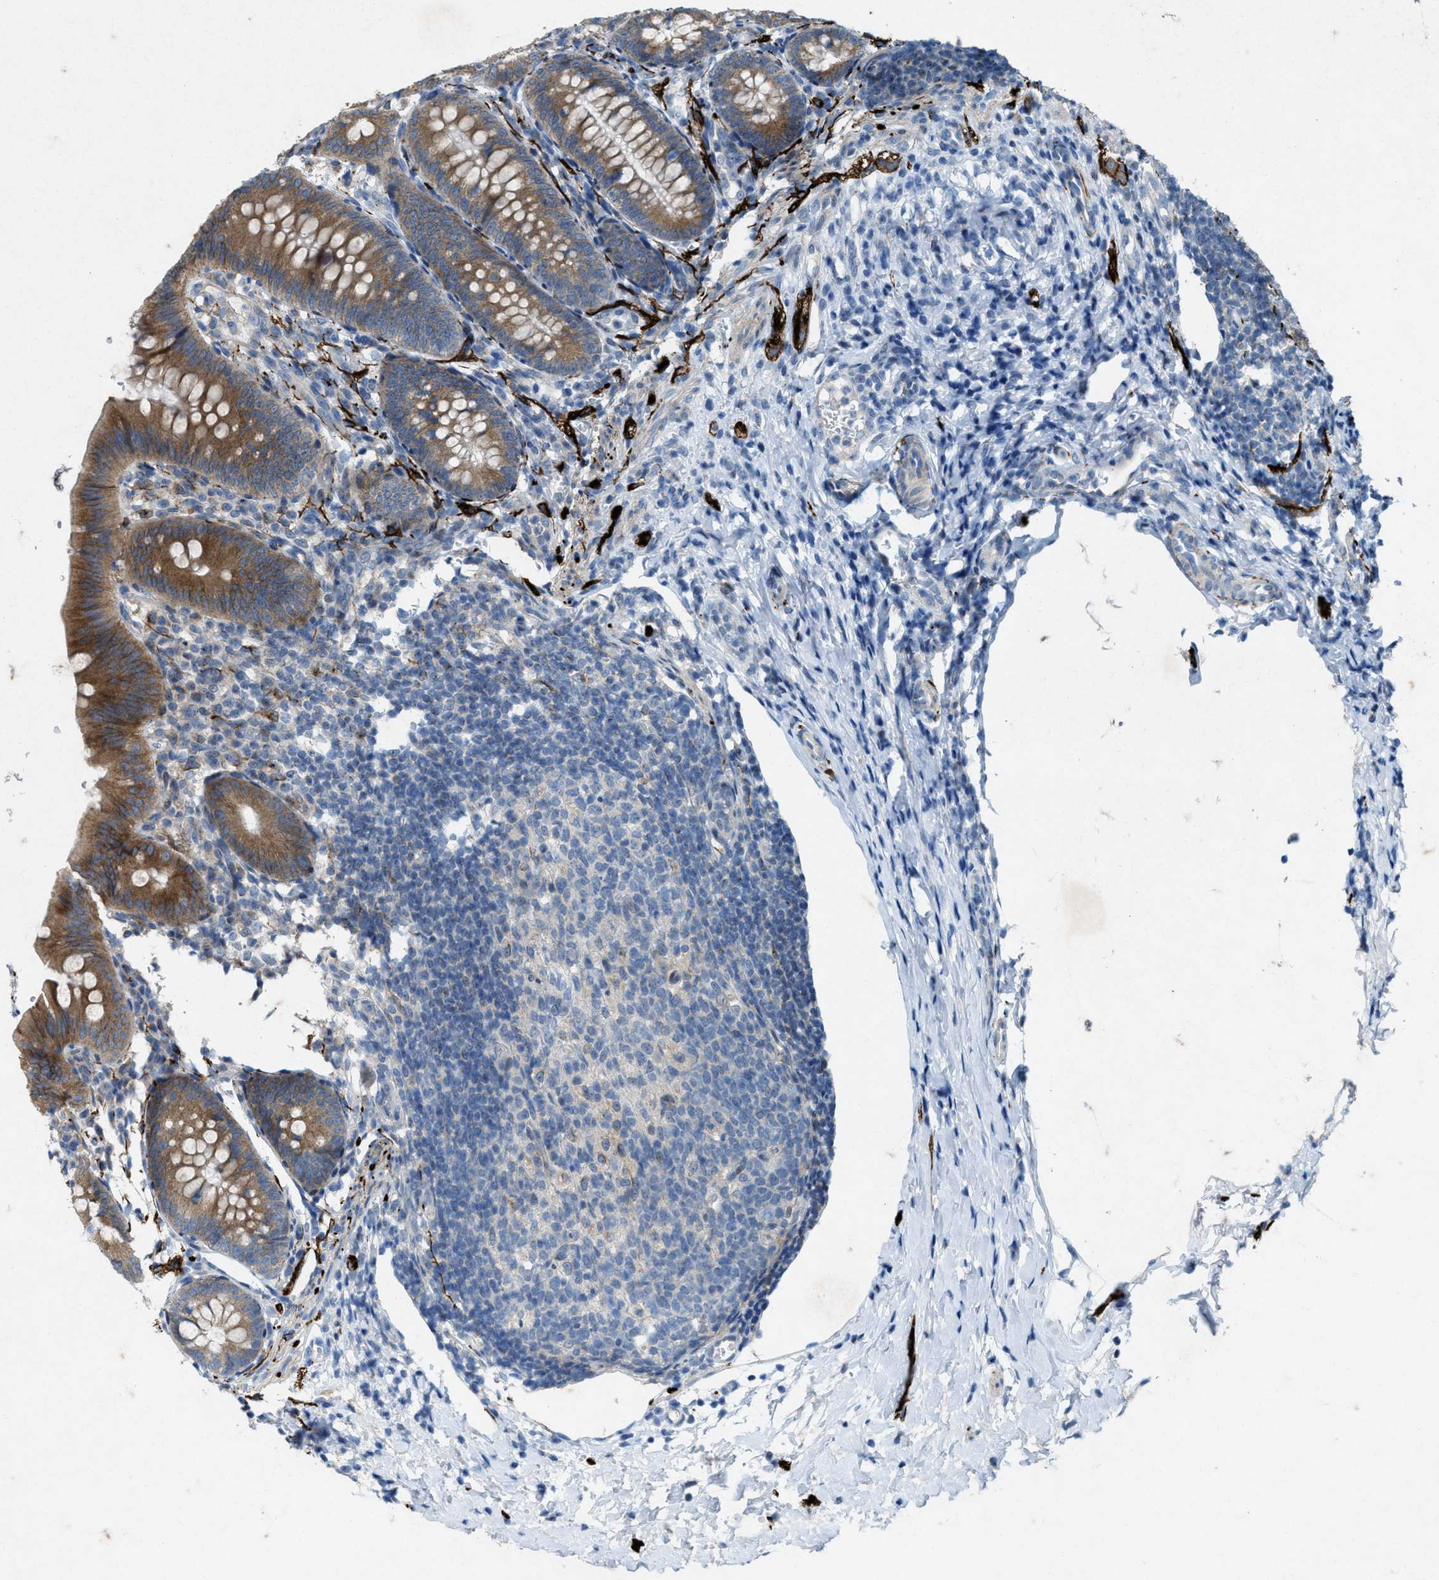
{"staining": {"intensity": "moderate", "quantity": ">75%", "location": "cytoplasmic/membranous"}, "tissue": "appendix", "cell_type": "Glandular cells", "image_type": "normal", "snomed": [{"axis": "morphology", "description": "Normal tissue, NOS"}, {"axis": "topography", "description": "Appendix"}], "caption": "Immunohistochemical staining of unremarkable human appendix displays moderate cytoplasmic/membranous protein positivity in about >75% of glandular cells.", "gene": "URGCP", "patient": {"sex": "male", "age": 1}}